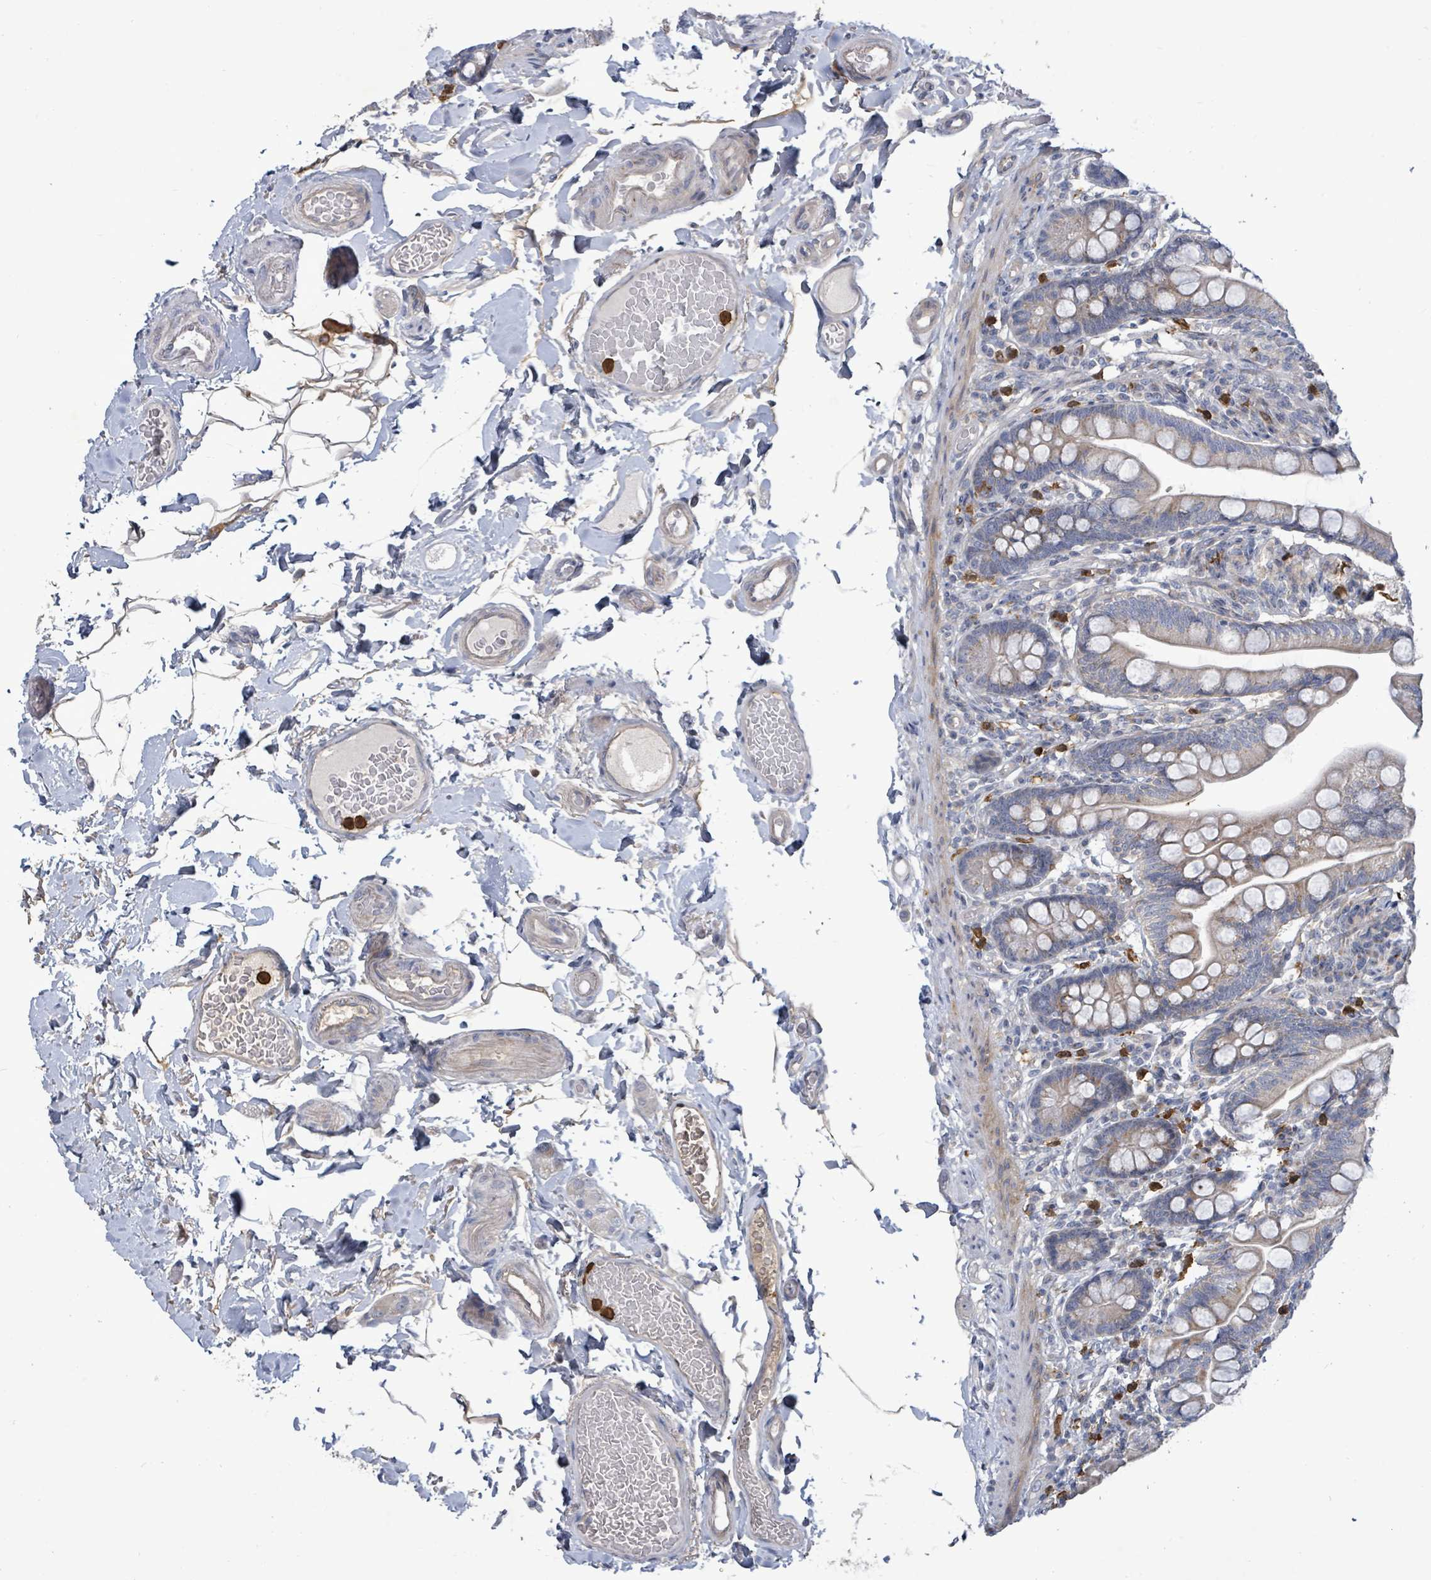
{"staining": {"intensity": "weak", "quantity": "25%-75%", "location": "cytoplasmic/membranous"}, "tissue": "small intestine", "cell_type": "Glandular cells", "image_type": "normal", "snomed": [{"axis": "morphology", "description": "Normal tissue, NOS"}, {"axis": "topography", "description": "Small intestine"}], "caption": "Weak cytoplasmic/membranous protein positivity is appreciated in about 25%-75% of glandular cells in small intestine. (DAB (3,3'-diaminobenzidine) IHC with brightfield microscopy, high magnification).", "gene": "FAM210A", "patient": {"sex": "female", "age": 64}}